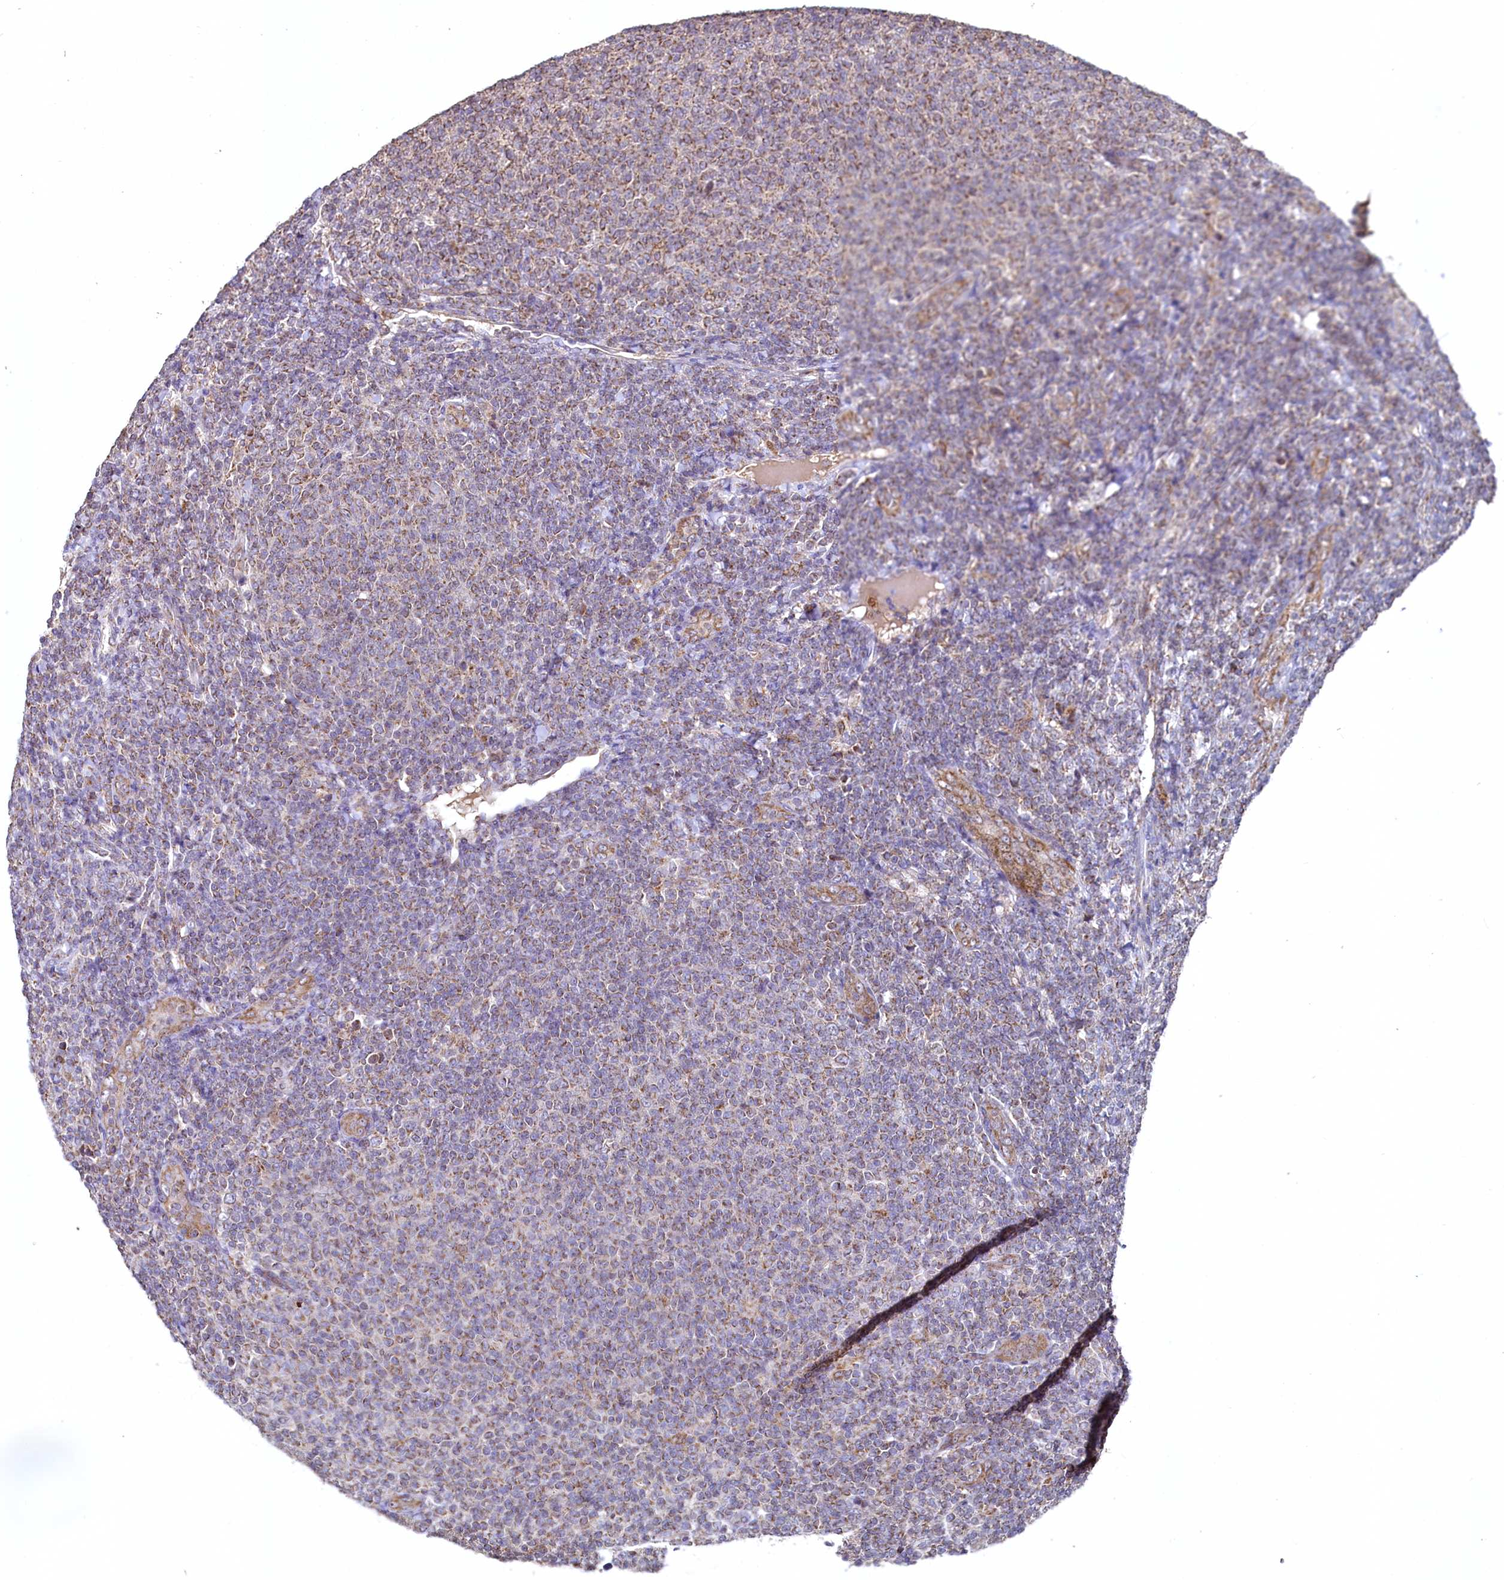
{"staining": {"intensity": "moderate", "quantity": ">75%", "location": "cytoplasmic/membranous"}, "tissue": "lymphoma", "cell_type": "Tumor cells", "image_type": "cancer", "snomed": [{"axis": "morphology", "description": "Malignant lymphoma, non-Hodgkin's type, Low grade"}, {"axis": "topography", "description": "Lymph node"}], "caption": "Protein positivity by immunohistochemistry (IHC) shows moderate cytoplasmic/membranous positivity in approximately >75% of tumor cells in lymphoma. (brown staining indicates protein expression, while blue staining denotes nuclei).", "gene": "METTL4", "patient": {"sex": "male", "age": 66}}